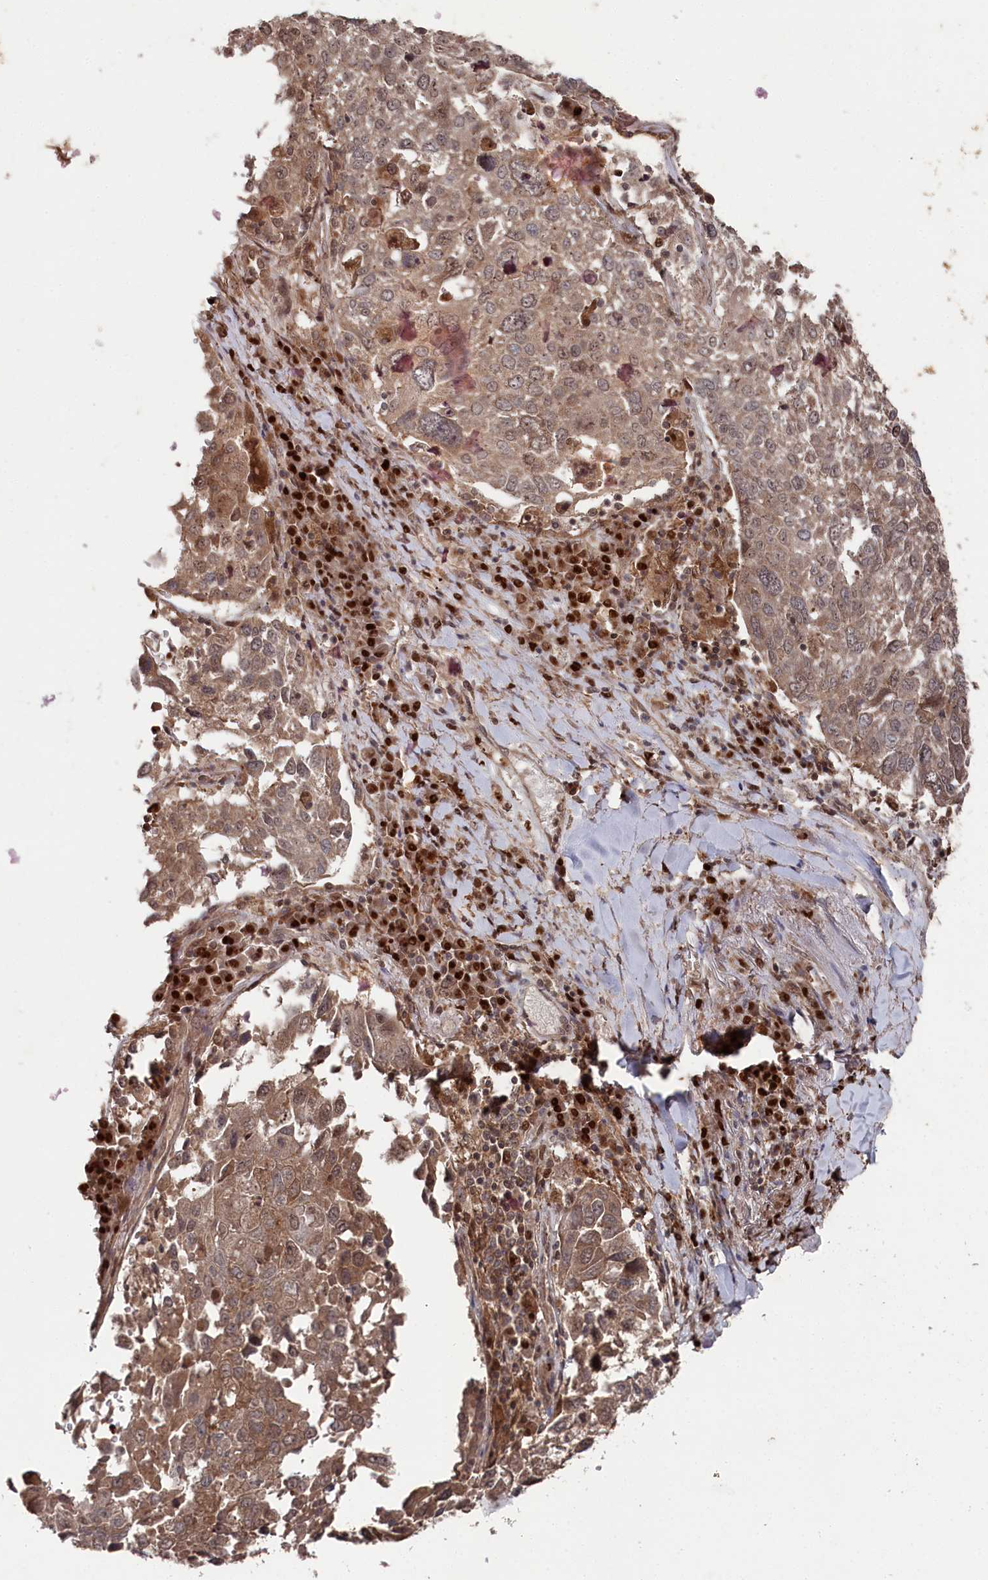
{"staining": {"intensity": "moderate", "quantity": ">75%", "location": "cytoplasmic/membranous,nuclear"}, "tissue": "lung cancer", "cell_type": "Tumor cells", "image_type": "cancer", "snomed": [{"axis": "morphology", "description": "Squamous cell carcinoma, NOS"}, {"axis": "topography", "description": "Lung"}], "caption": "Protein staining of lung cancer (squamous cell carcinoma) tissue reveals moderate cytoplasmic/membranous and nuclear staining in approximately >75% of tumor cells. The staining was performed using DAB, with brown indicating positive protein expression. Nuclei are stained blue with hematoxylin.", "gene": "BORCS7", "patient": {"sex": "male", "age": 65}}